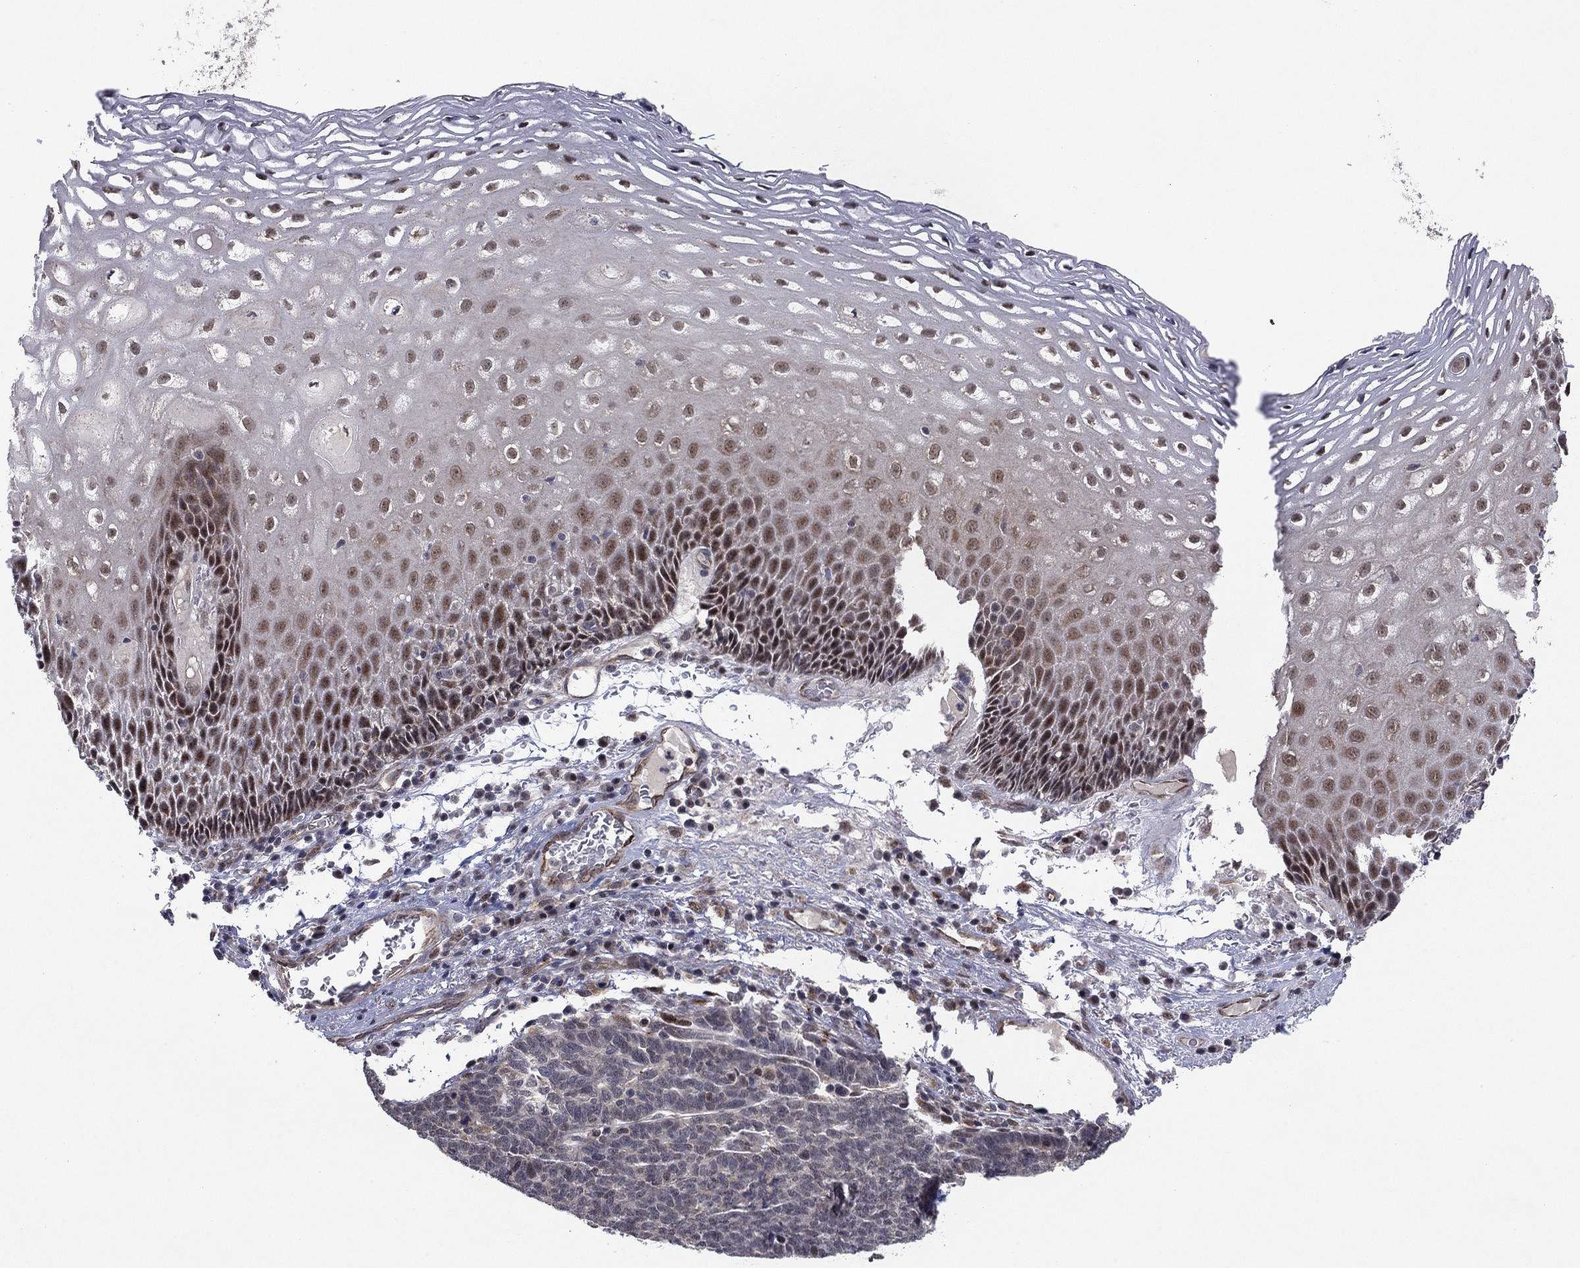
{"staining": {"intensity": "moderate", "quantity": "25%-75%", "location": "cytoplasmic/membranous,nuclear"}, "tissue": "esophagus", "cell_type": "Squamous epithelial cells", "image_type": "normal", "snomed": [{"axis": "morphology", "description": "Normal tissue, NOS"}, {"axis": "topography", "description": "Esophagus"}], "caption": "Immunohistochemistry image of unremarkable human esophagus stained for a protein (brown), which exhibits medium levels of moderate cytoplasmic/membranous,nuclear expression in about 25%-75% of squamous epithelial cells.", "gene": "ZNF395", "patient": {"sex": "male", "age": 76}}